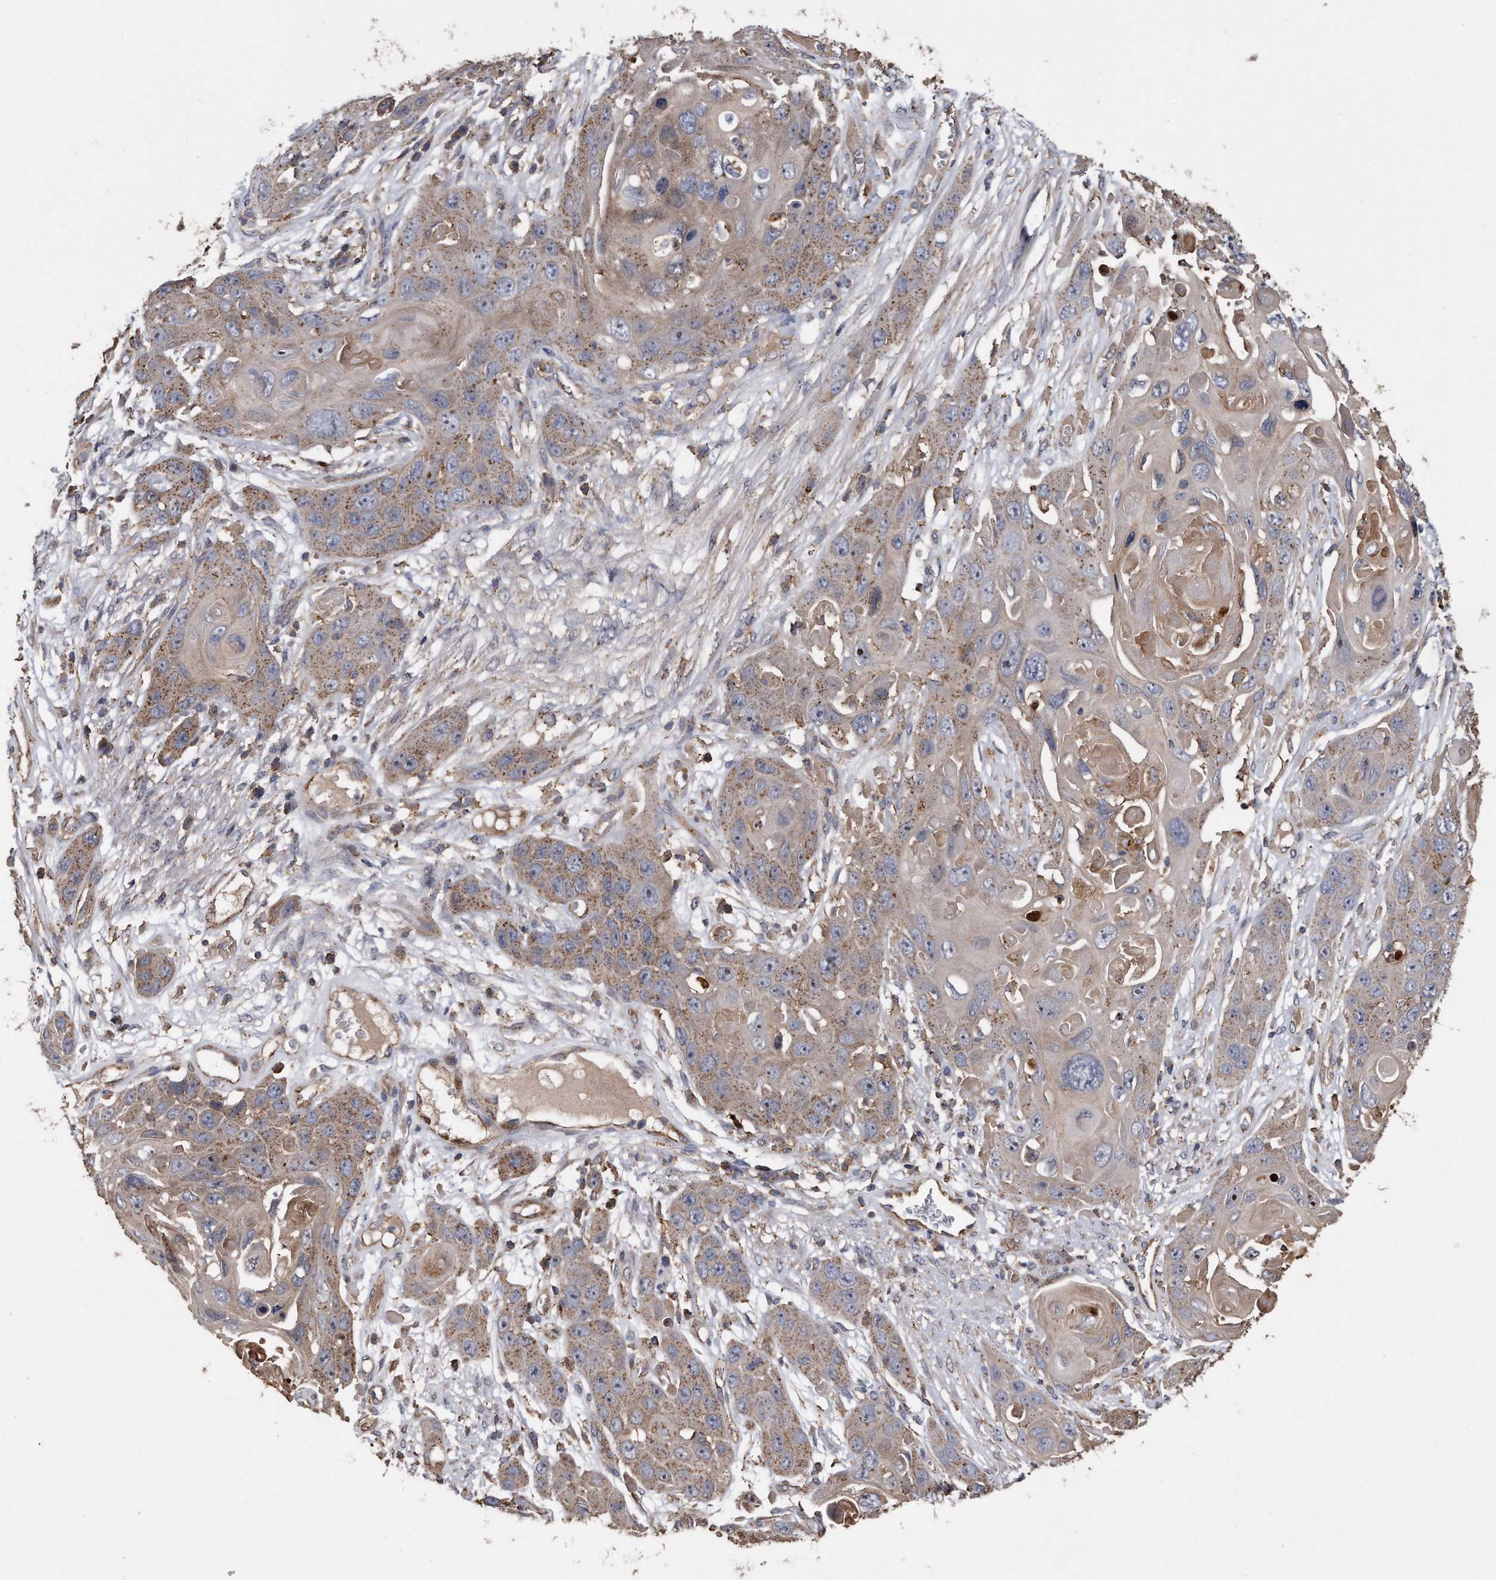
{"staining": {"intensity": "moderate", "quantity": "25%-75%", "location": "cytoplasmic/membranous"}, "tissue": "skin cancer", "cell_type": "Tumor cells", "image_type": "cancer", "snomed": [{"axis": "morphology", "description": "Squamous cell carcinoma, NOS"}, {"axis": "topography", "description": "Skin"}], "caption": "Brown immunohistochemical staining in human skin cancer (squamous cell carcinoma) exhibits moderate cytoplasmic/membranous staining in about 25%-75% of tumor cells.", "gene": "KCND3", "patient": {"sex": "male", "age": 55}}